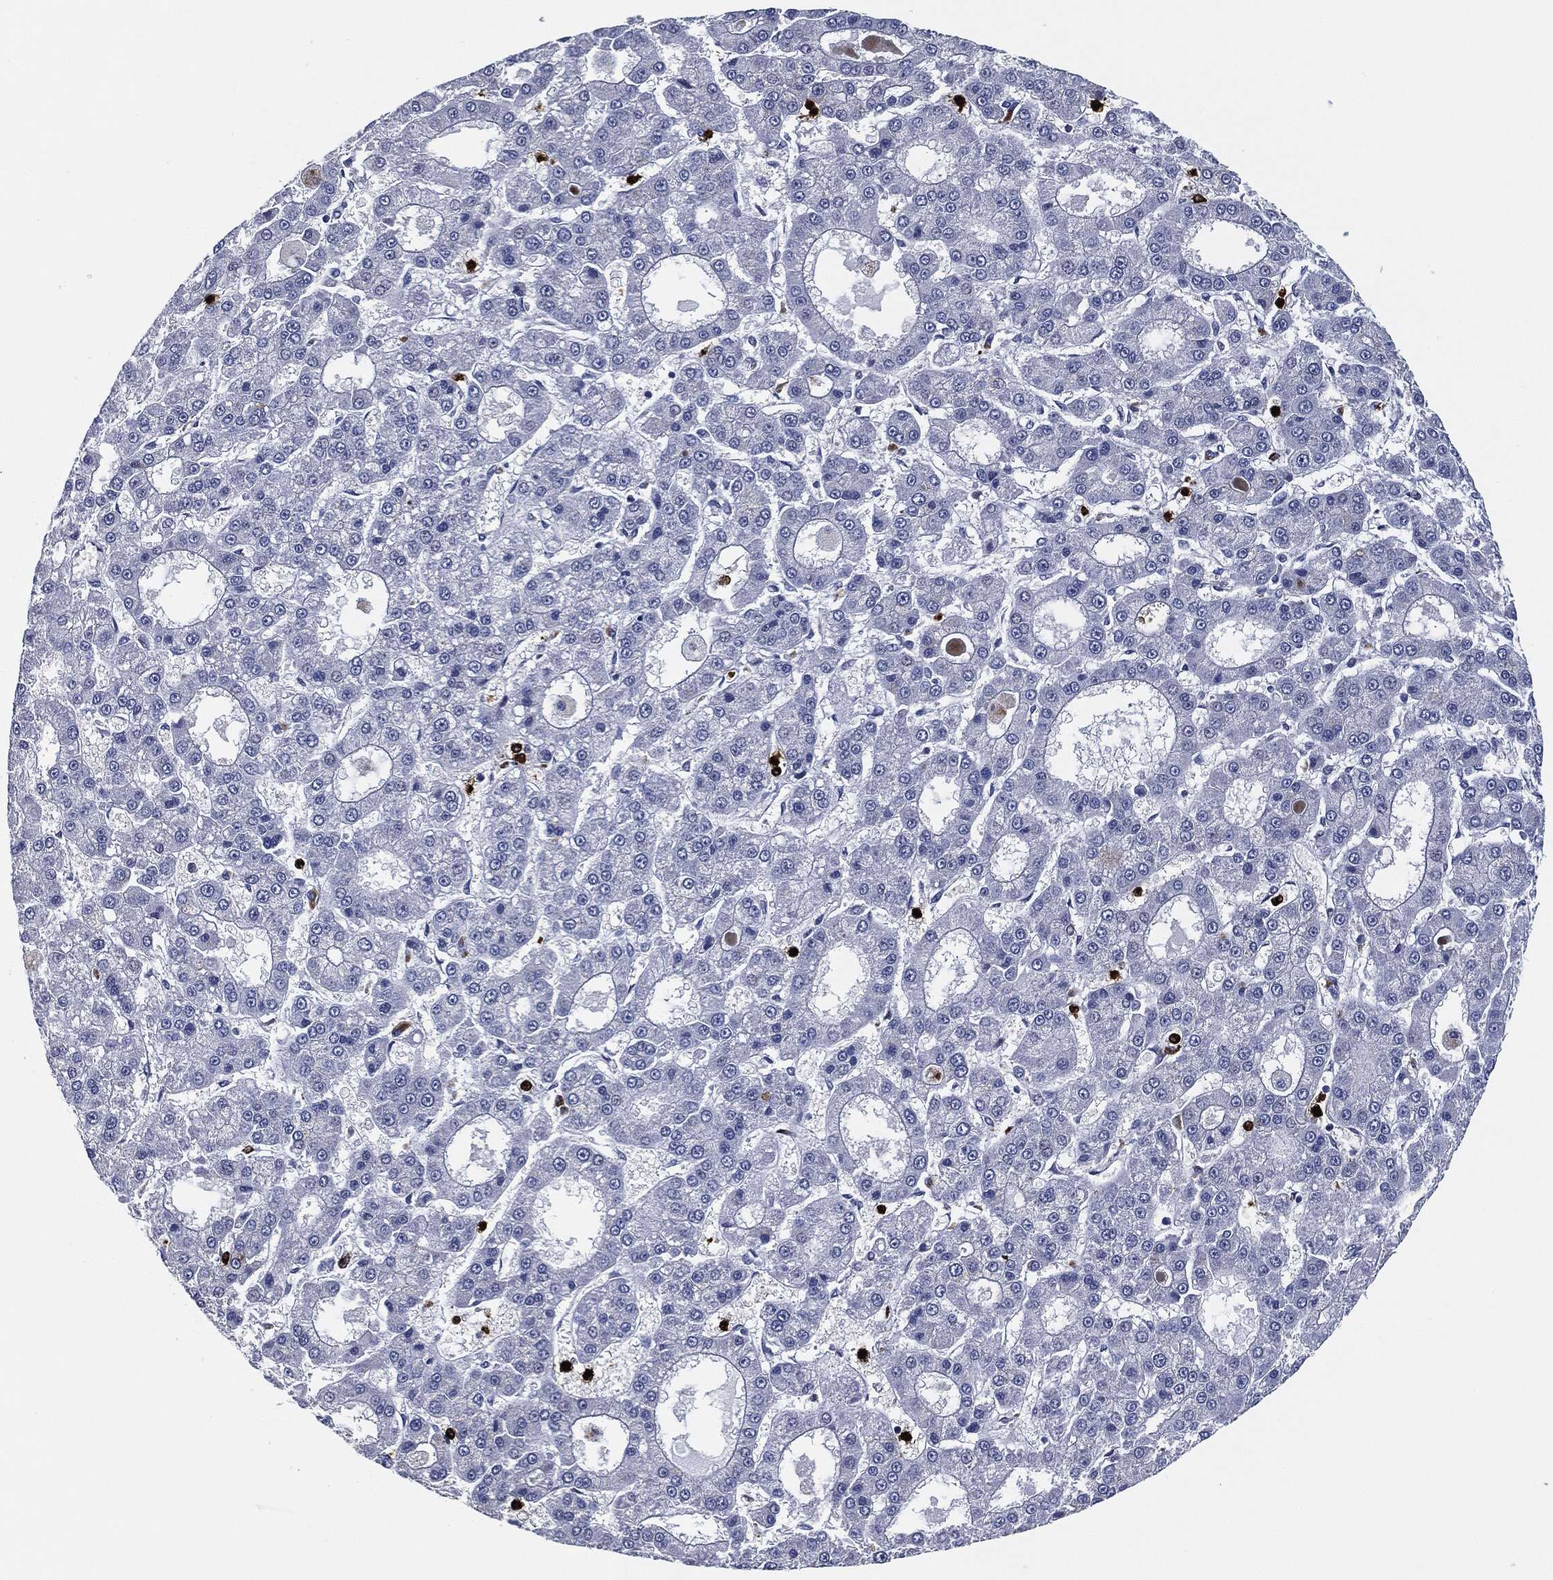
{"staining": {"intensity": "negative", "quantity": "none", "location": "none"}, "tissue": "liver cancer", "cell_type": "Tumor cells", "image_type": "cancer", "snomed": [{"axis": "morphology", "description": "Carcinoma, Hepatocellular, NOS"}, {"axis": "topography", "description": "Liver"}], "caption": "DAB (3,3'-diaminobenzidine) immunohistochemical staining of human liver cancer demonstrates no significant positivity in tumor cells.", "gene": "MPO", "patient": {"sex": "male", "age": 70}}